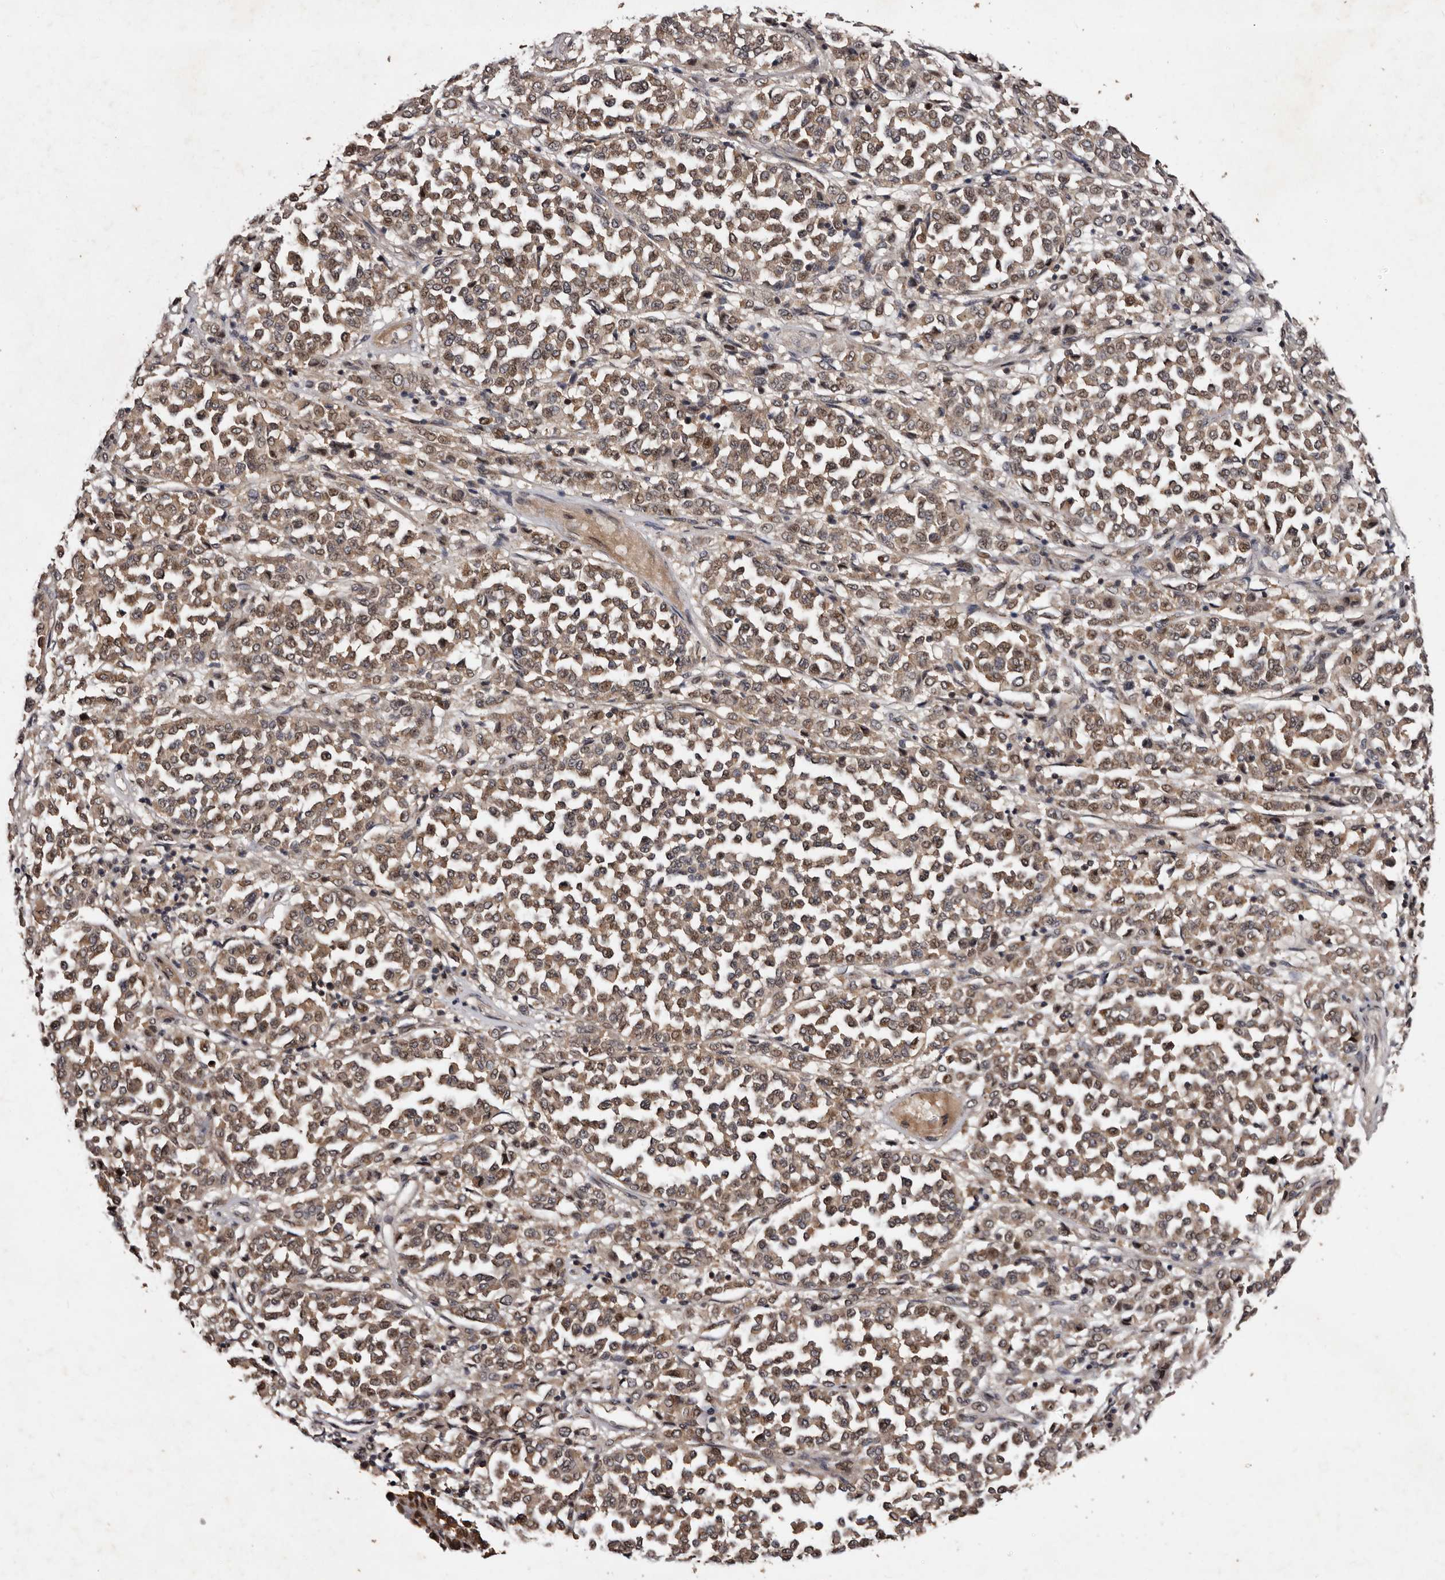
{"staining": {"intensity": "moderate", "quantity": ">75%", "location": "cytoplasmic/membranous"}, "tissue": "melanoma", "cell_type": "Tumor cells", "image_type": "cancer", "snomed": [{"axis": "morphology", "description": "Malignant melanoma, Metastatic site"}, {"axis": "topography", "description": "Pancreas"}], "caption": "Malignant melanoma (metastatic site) stained with a brown dye shows moderate cytoplasmic/membranous positive staining in about >75% of tumor cells.", "gene": "MKRN3", "patient": {"sex": "female", "age": 30}}